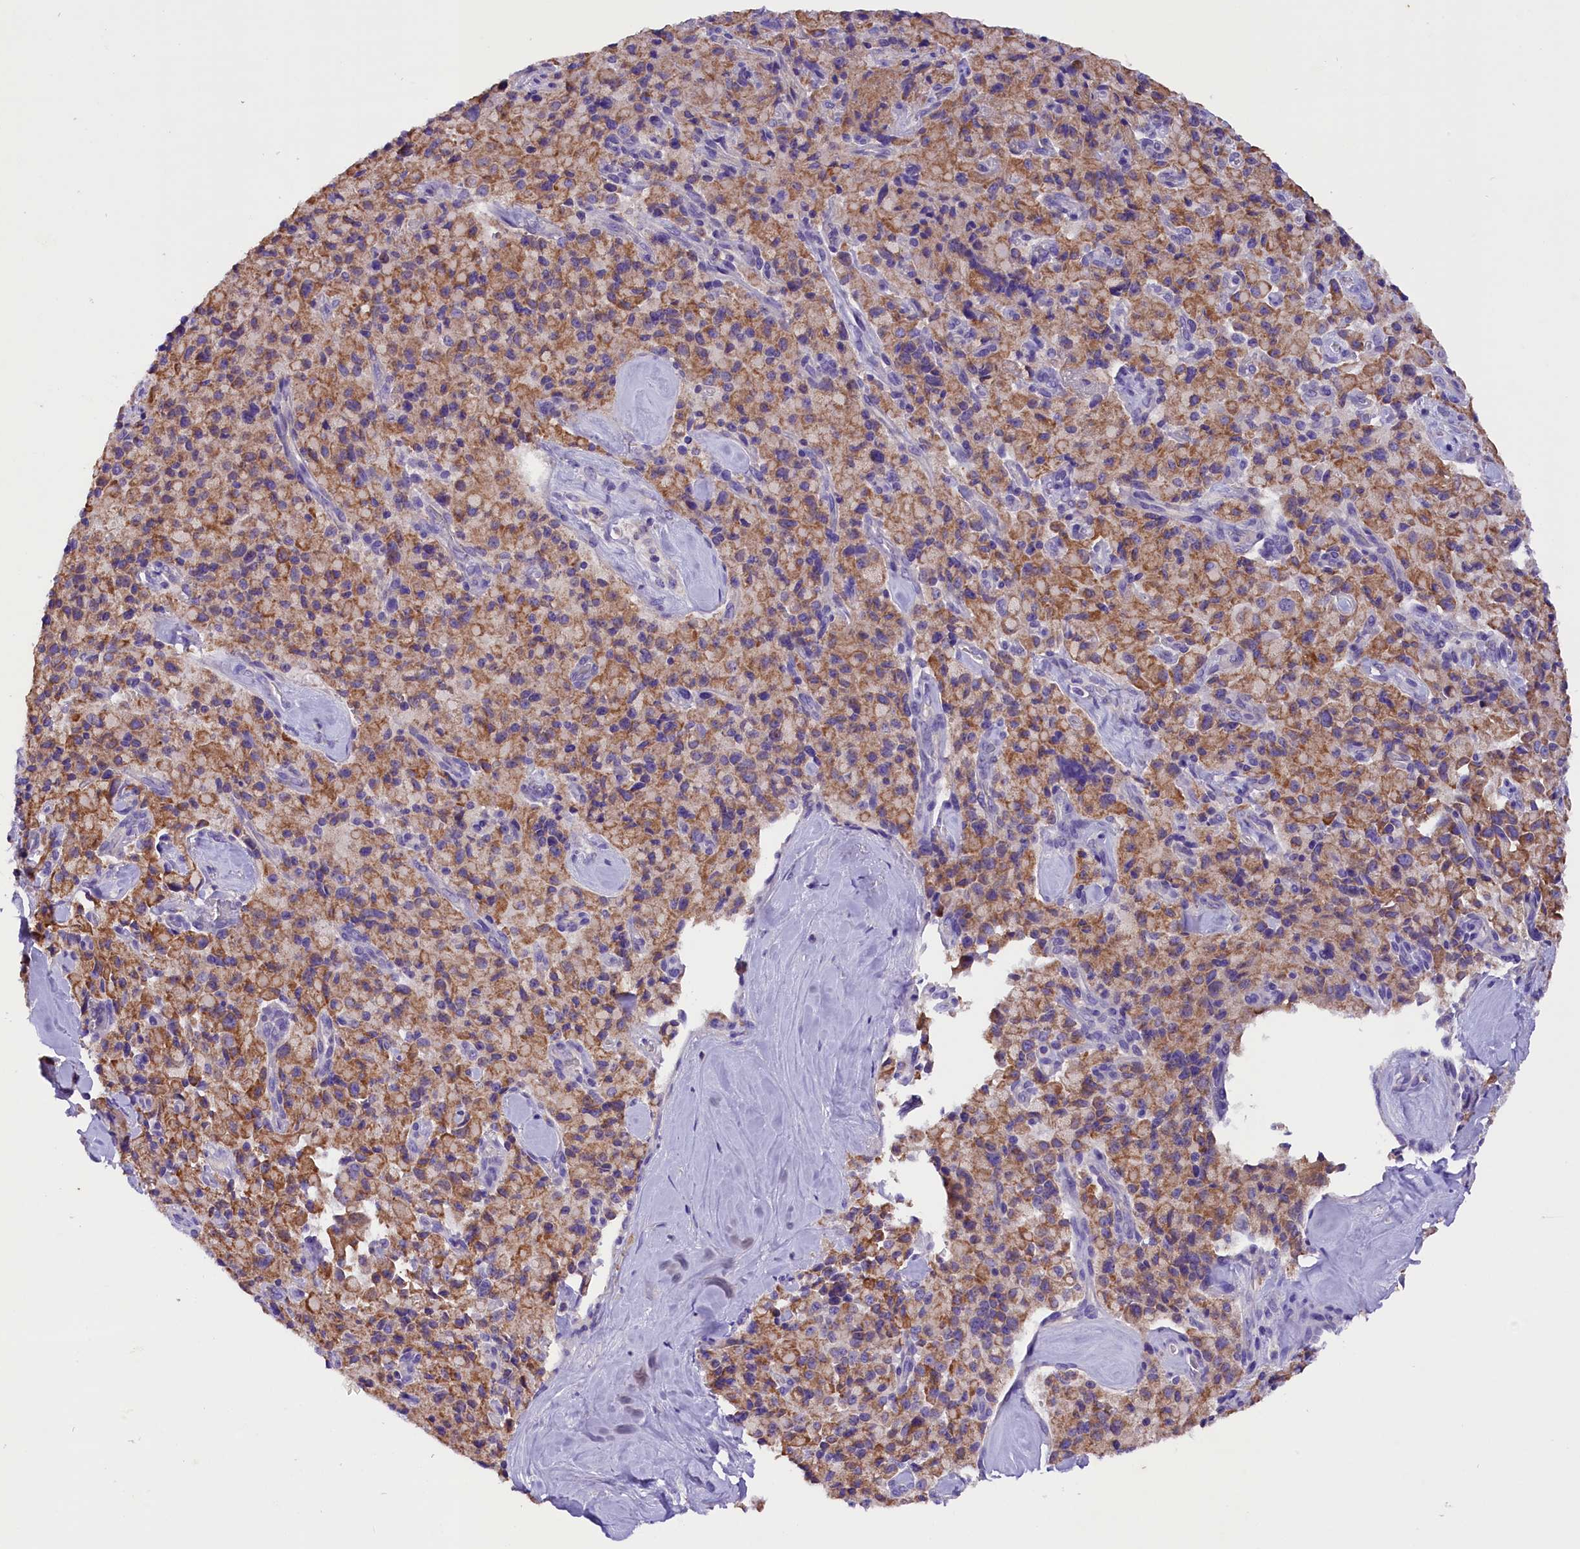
{"staining": {"intensity": "moderate", "quantity": ">75%", "location": "cytoplasmic/membranous"}, "tissue": "pancreatic cancer", "cell_type": "Tumor cells", "image_type": "cancer", "snomed": [{"axis": "morphology", "description": "Adenocarcinoma, NOS"}, {"axis": "topography", "description": "Pancreas"}], "caption": "This image exhibits immunohistochemistry staining of pancreatic cancer, with medium moderate cytoplasmic/membranous expression in approximately >75% of tumor cells.", "gene": "SIX5", "patient": {"sex": "male", "age": 65}}